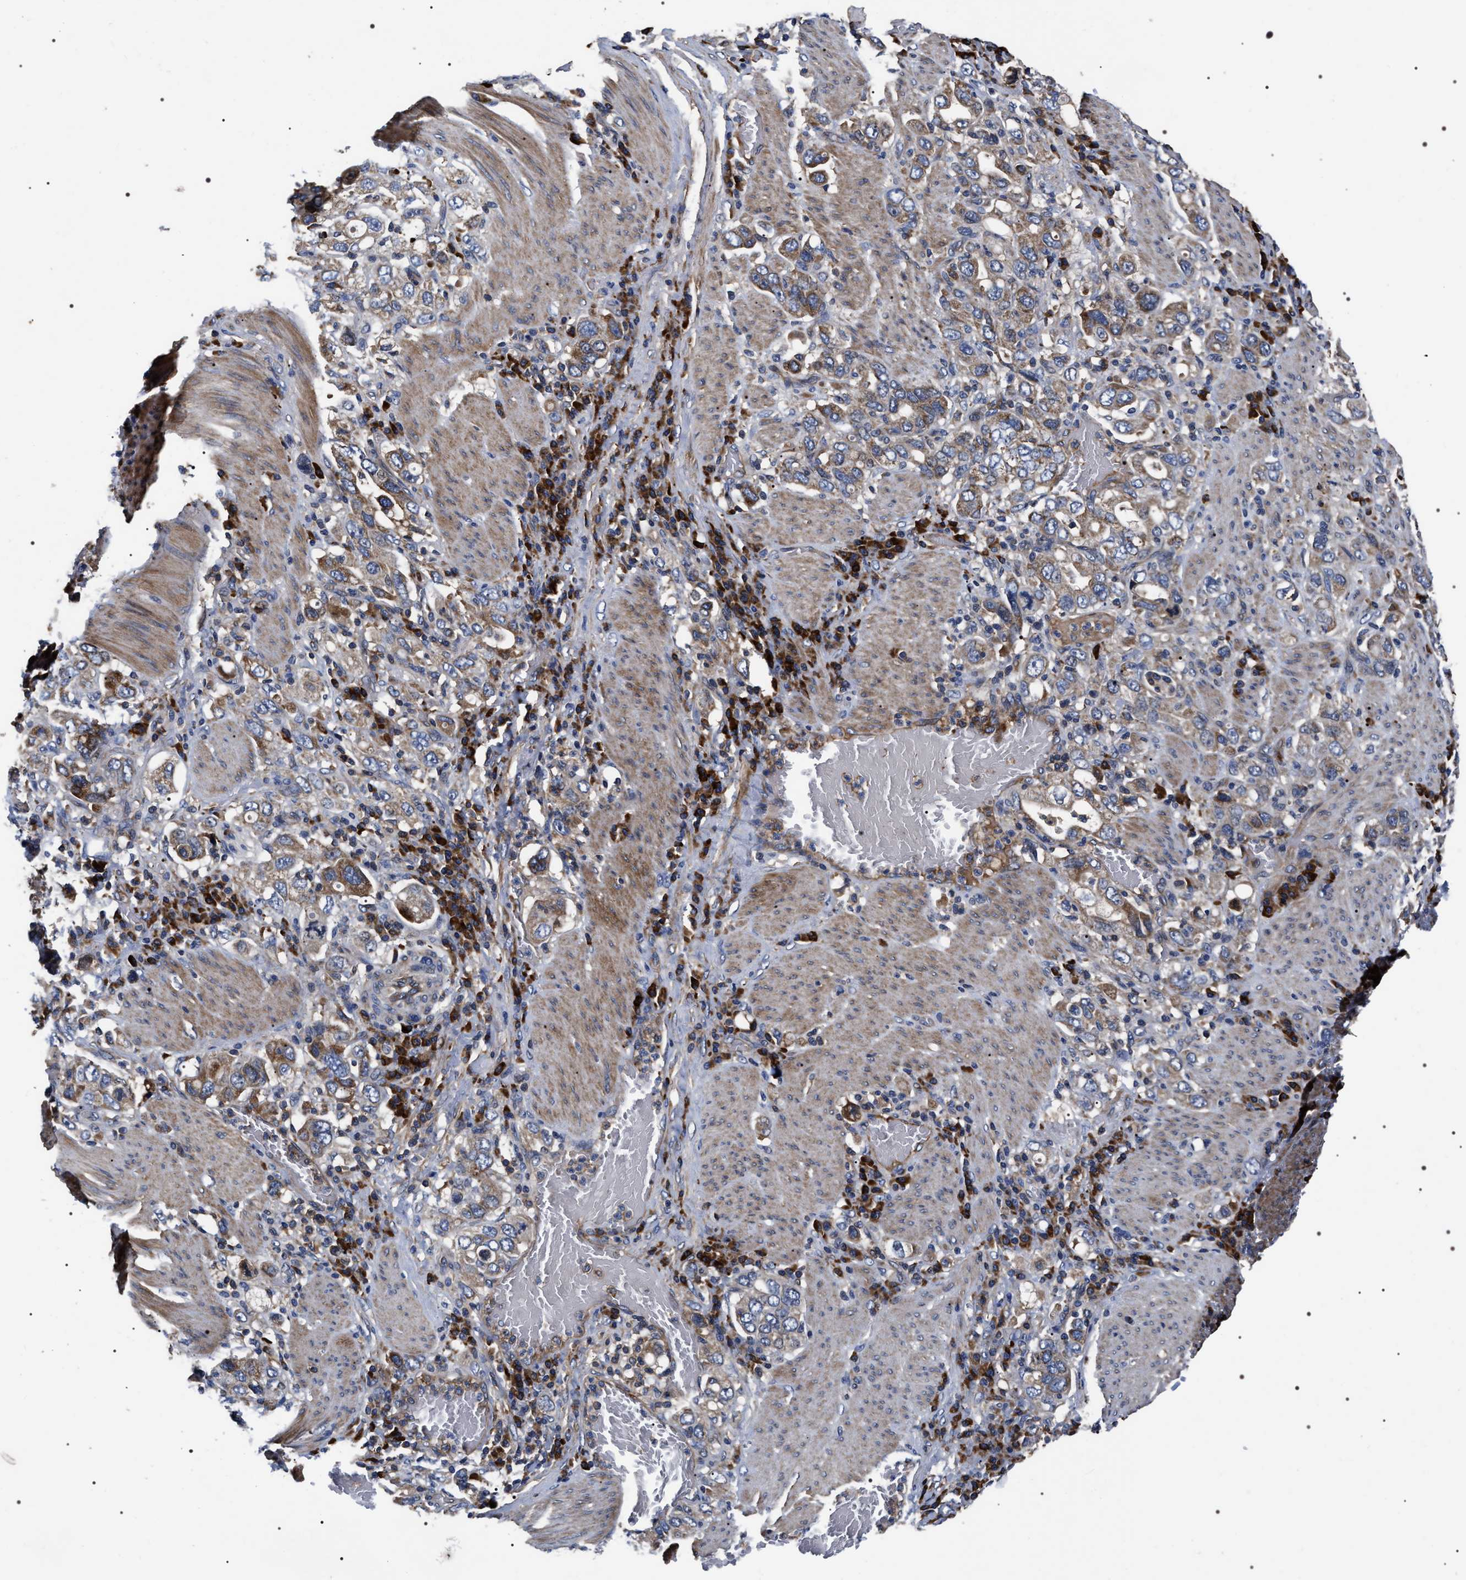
{"staining": {"intensity": "moderate", "quantity": "<25%", "location": "cytoplasmic/membranous"}, "tissue": "stomach cancer", "cell_type": "Tumor cells", "image_type": "cancer", "snomed": [{"axis": "morphology", "description": "Adenocarcinoma, NOS"}, {"axis": "topography", "description": "Stomach, upper"}], "caption": "Adenocarcinoma (stomach) stained for a protein (brown) reveals moderate cytoplasmic/membranous positive expression in approximately <25% of tumor cells.", "gene": "MIS18A", "patient": {"sex": "male", "age": 62}}